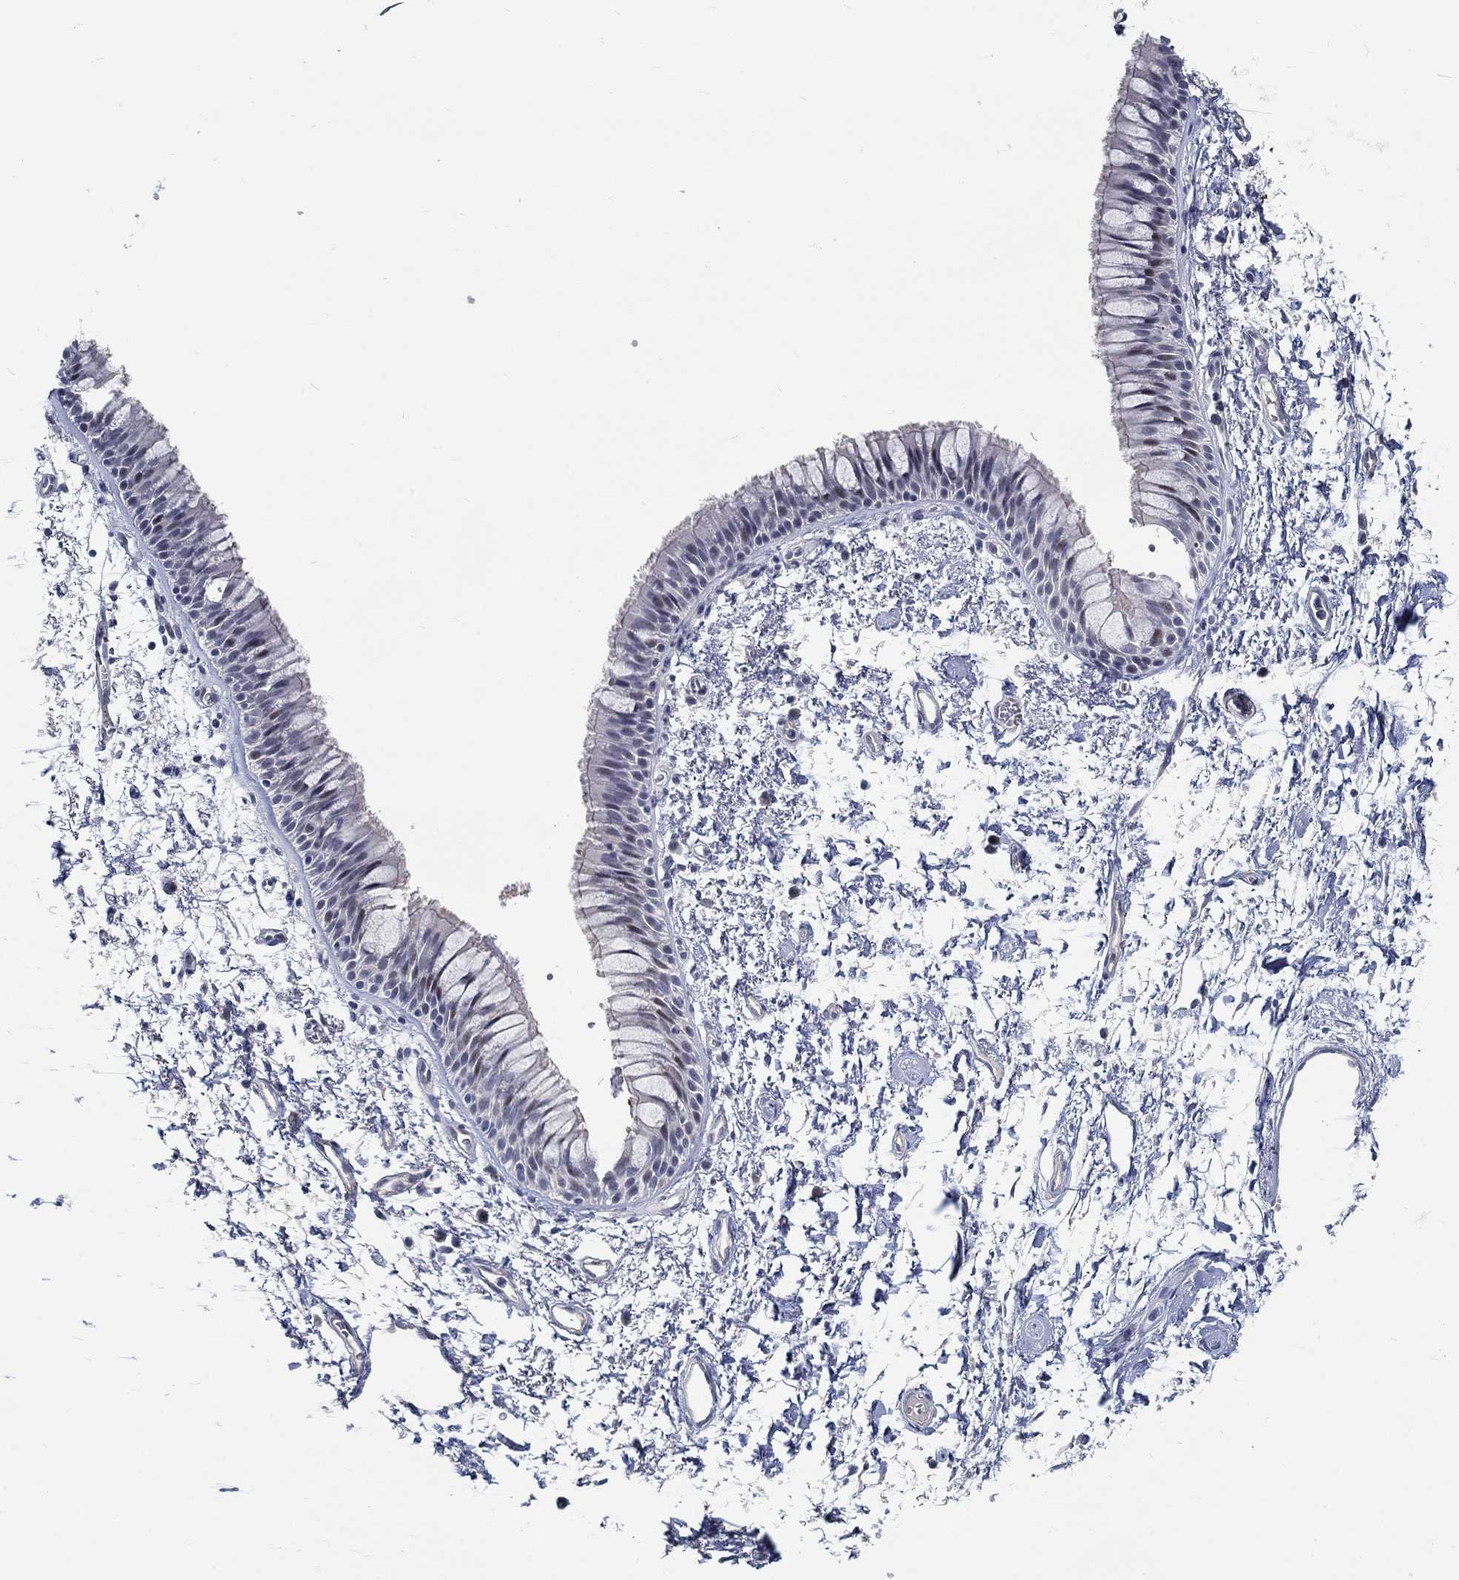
{"staining": {"intensity": "negative", "quantity": "none", "location": "none"}, "tissue": "bronchus", "cell_type": "Respiratory epithelial cells", "image_type": "normal", "snomed": [{"axis": "morphology", "description": "Normal tissue, NOS"}, {"axis": "topography", "description": "Cartilage tissue"}, {"axis": "topography", "description": "Bronchus"}], "caption": "Immunohistochemistry (IHC) of normal human bronchus reveals no positivity in respiratory epithelial cells.", "gene": "MYBPC1", "patient": {"sex": "male", "age": 66}}